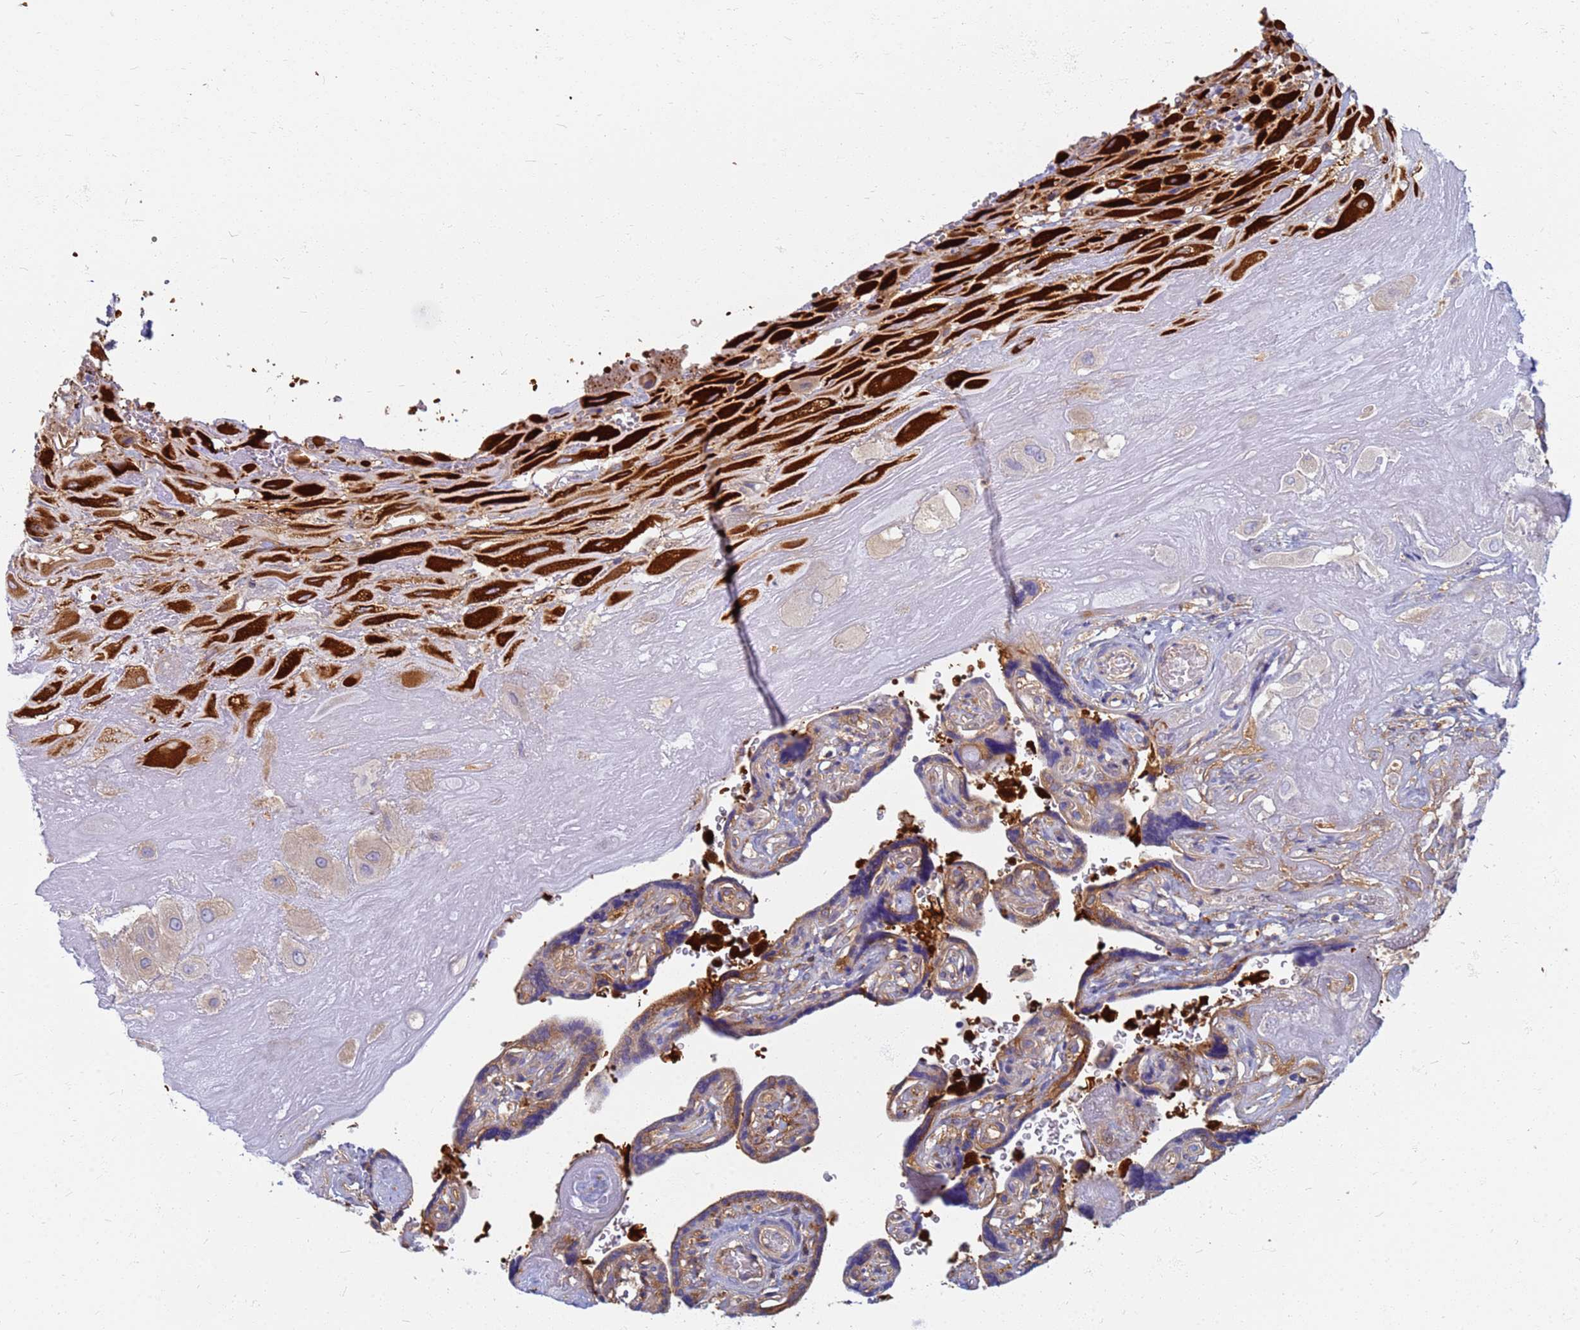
{"staining": {"intensity": "strong", "quantity": "25%-75%", "location": "cytoplasmic/membranous"}, "tissue": "placenta", "cell_type": "Decidual cells", "image_type": "normal", "snomed": [{"axis": "morphology", "description": "Normal tissue, NOS"}, {"axis": "topography", "description": "Placenta"}], "caption": "IHC histopathology image of normal placenta: placenta stained using immunohistochemistry displays high levels of strong protein expression localized specifically in the cytoplasmic/membranous of decidual cells, appearing as a cytoplasmic/membranous brown color.", "gene": "EEA1", "patient": {"sex": "female", "age": 32}}